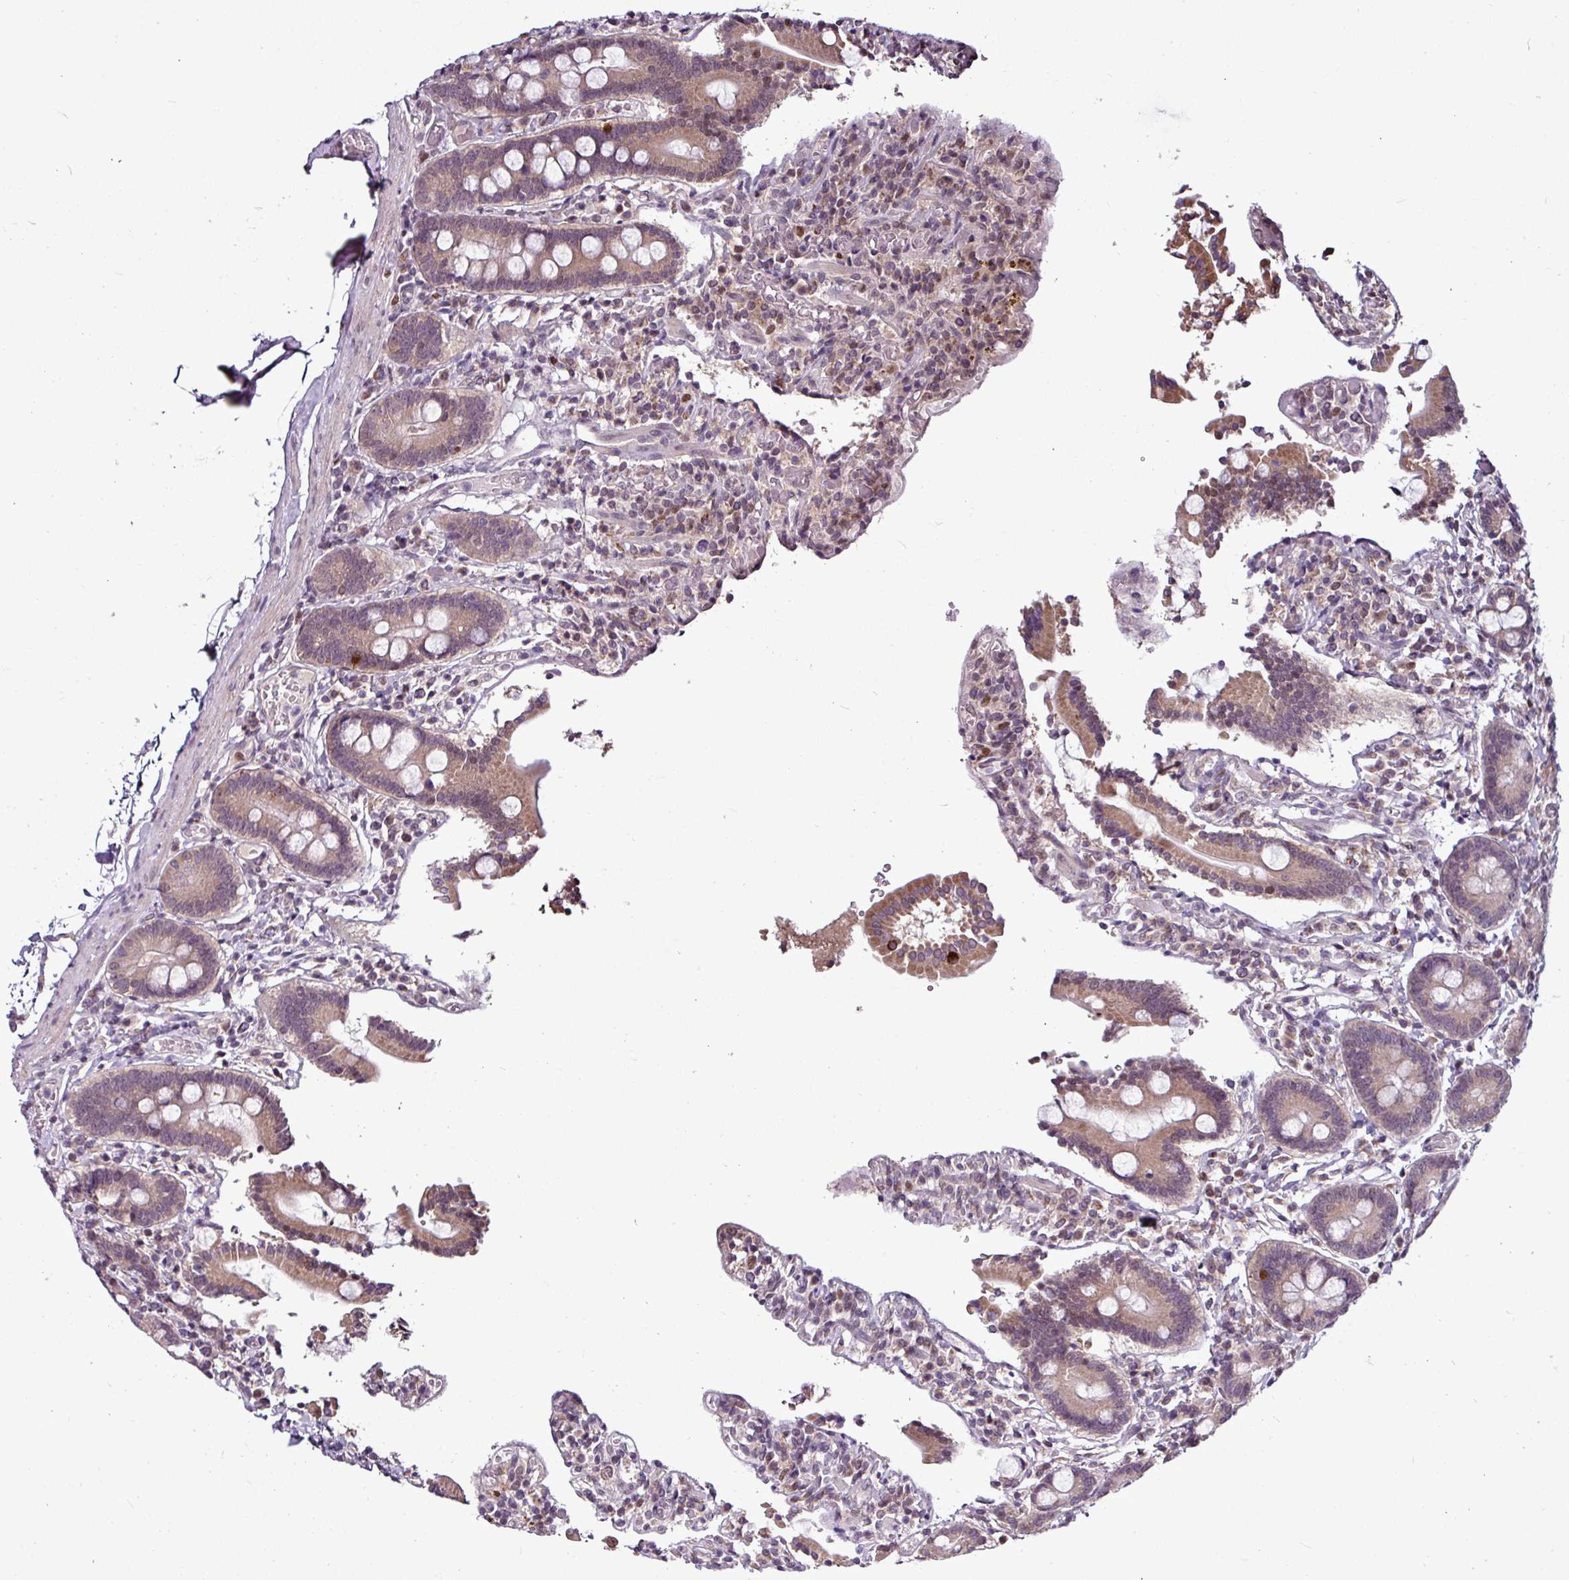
{"staining": {"intensity": "moderate", "quantity": ">75%", "location": "cytoplasmic/membranous,nuclear"}, "tissue": "duodenum", "cell_type": "Glandular cells", "image_type": "normal", "snomed": [{"axis": "morphology", "description": "Normal tissue, NOS"}, {"axis": "topography", "description": "Duodenum"}], "caption": "Glandular cells demonstrate moderate cytoplasmic/membranous,nuclear positivity in about >75% of cells in benign duodenum. (Stains: DAB (3,3'-diaminobenzidine) in brown, nuclei in blue, Microscopy: brightfield microscopy at high magnification).", "gene": "SKIC2", "patient": {"sex": "male", "age": 55}}